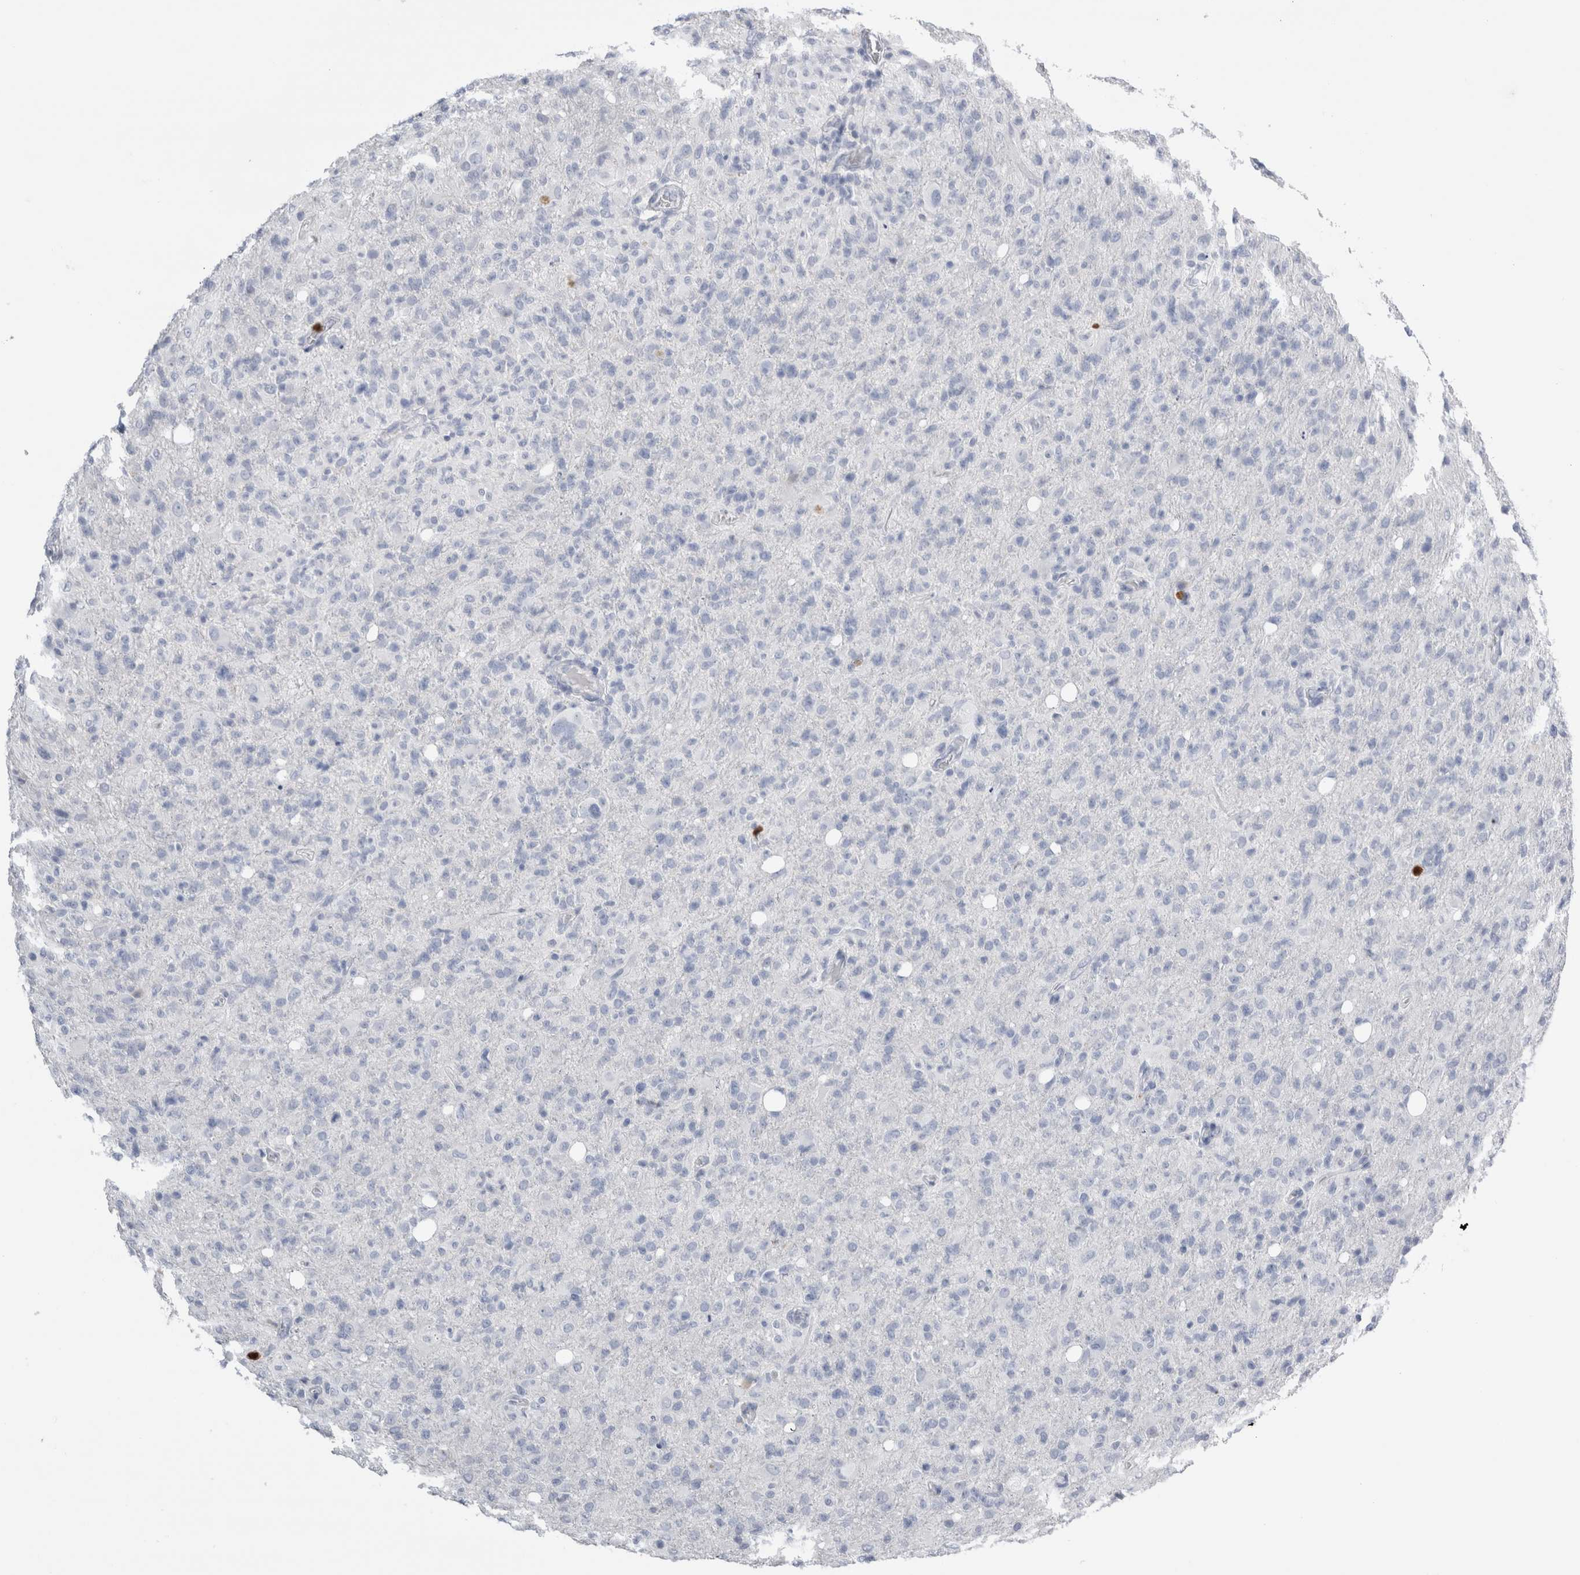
{"staining": {"intensity": "negative", "quantity": "none", "location": "none"}, "tissue": "glioma", "cell_type": "Tumor cells", "image_type": "cancer", "snomed": [{"axis": "morphology", "description": "Glioma, malignant, High grade"}, {"axis": "topography", "description": "Brain"}], "caption": "Tumor cells show no significant protein expression in glioma.", "gene": "S100A12", "patient": {"sex": "female", "age": 57}}